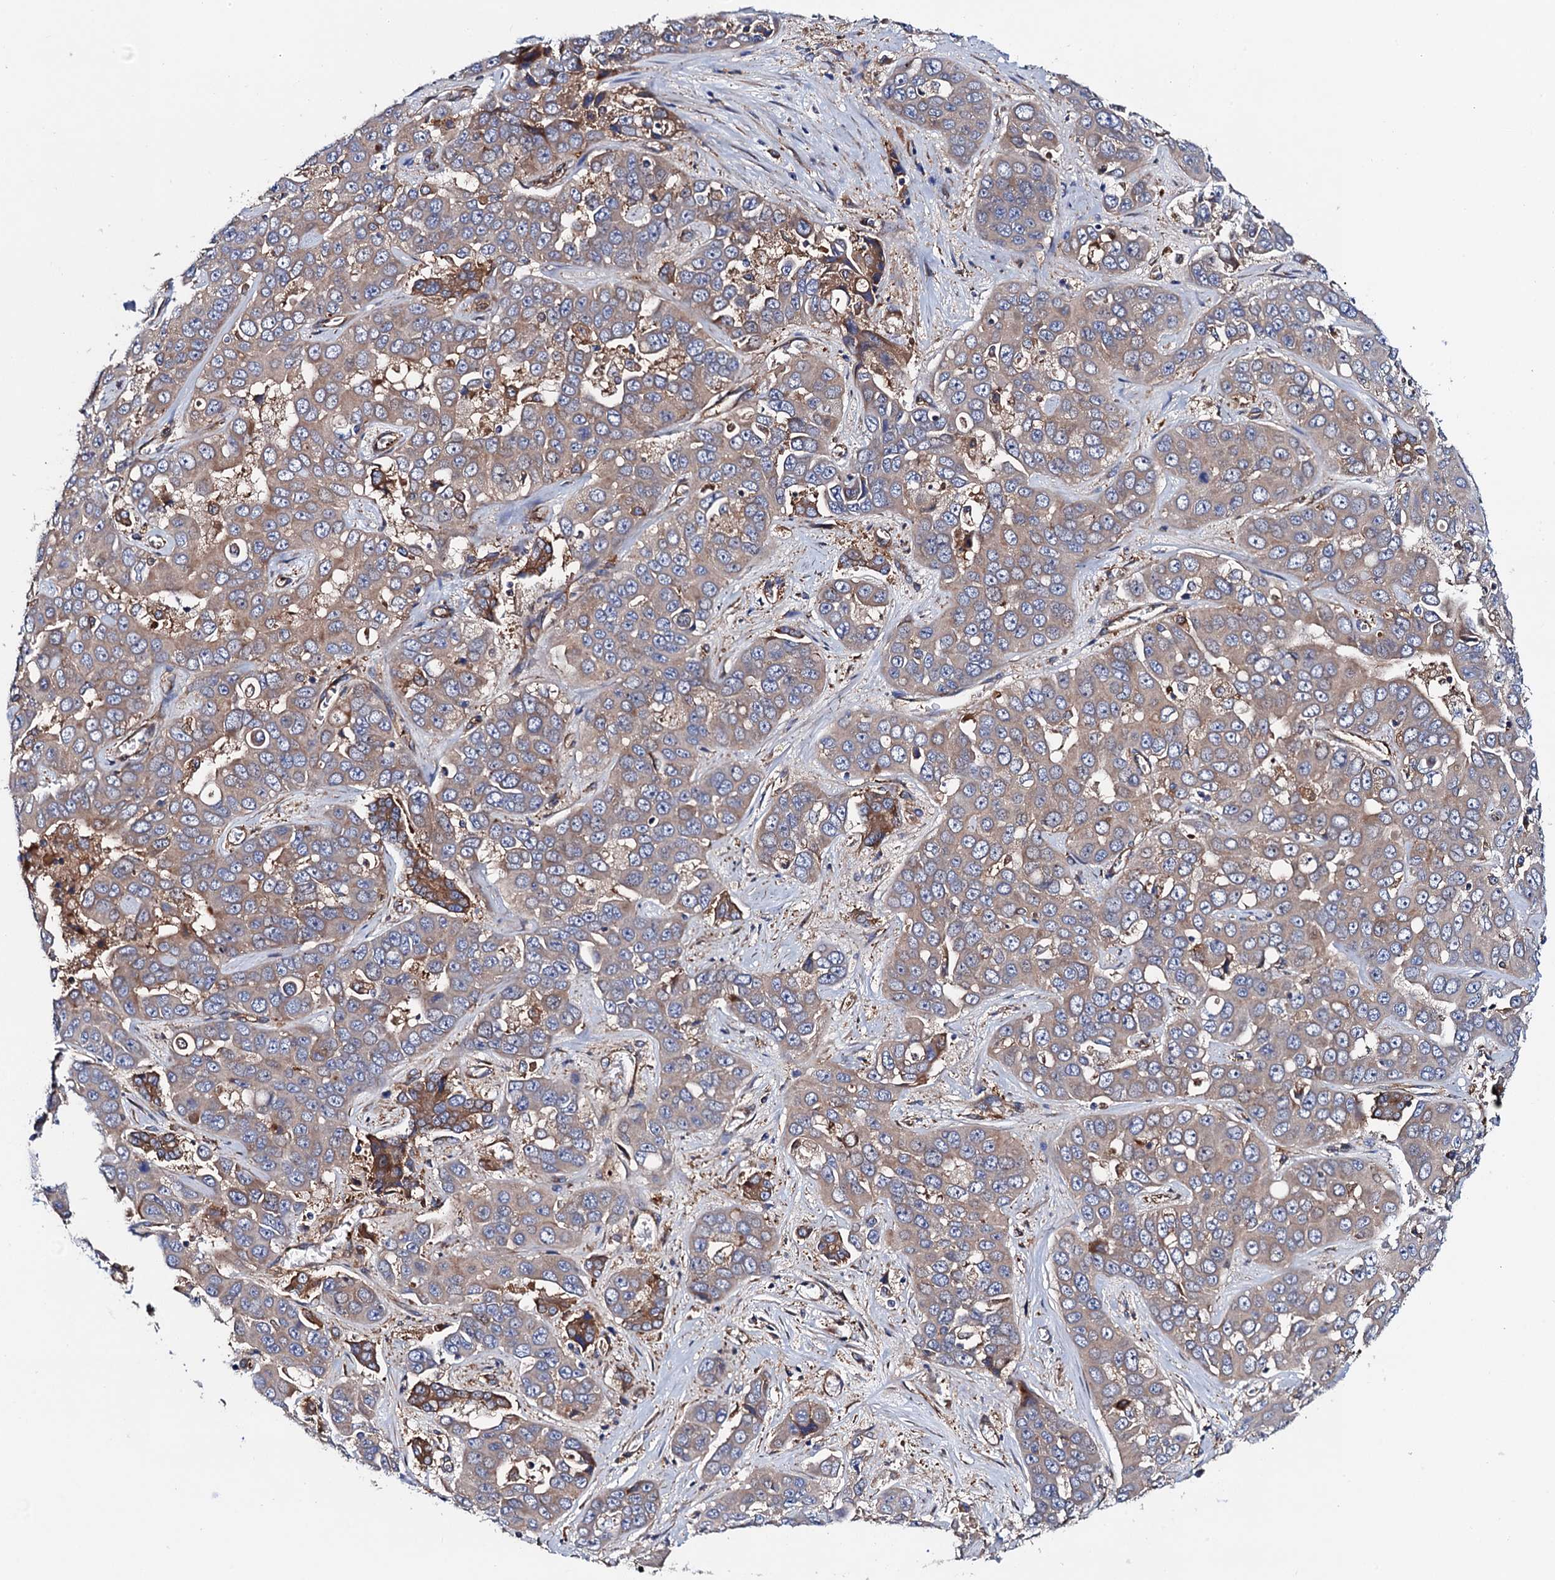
{"staining": {"intensity": "weak", "quantity": "25%-75%", "location": "cytoplasmic/membranous"}, "tissue": "liver cancer", "cell_type": "Tumor cells", "image_type": "cancer", "snomed": [{"axis": "morphology", "description": "Cholangiocarcinoma"}, {"axis": "topography", "description": "Liver"}], "caption": "Immunohistochemistry (DAB) staining of liver cancer (cholangiocarcinoma) reveals weak cytoplasmic/membranous protein positivity in approximately 25%-75% of tumor cells.", "gene": "MRPL48", "patient": {"sex": "female", "age": 52}}